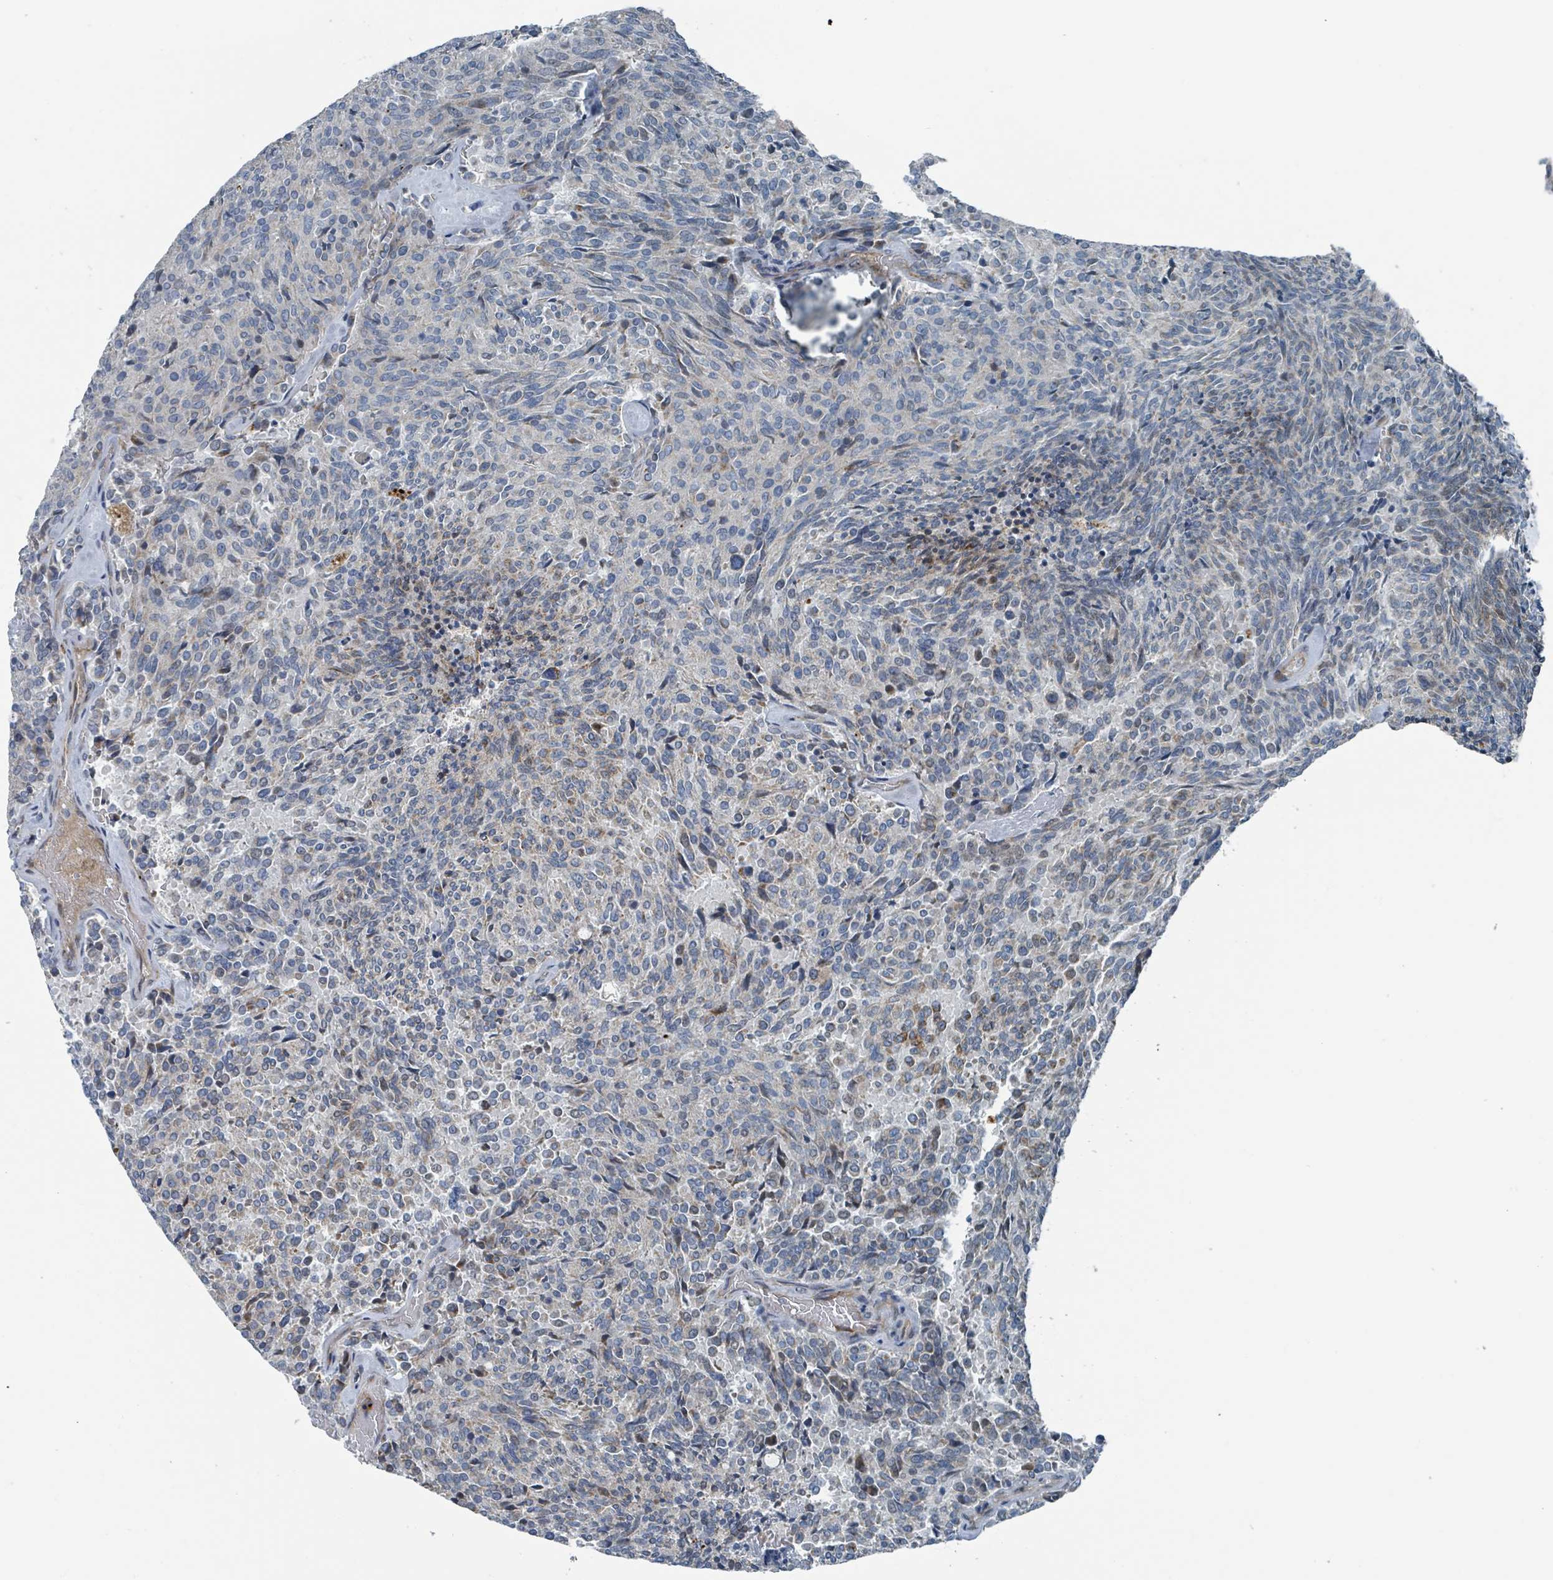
{"staining": {"intensity": "moderate", "quantity": "<25%", "location": "cytoplasmic/membranous"}, "tissue": "carcinoid", "cell_type": "Tumor cells", "image_type": "cancer", "snomed": [{"axis": "morphology", "description": "Carcinoid, malignant, NOS"}, {"axis": "topography", "description": "Pancreas"}], "caption": "Protein staining shows moderate cytoplasmic/membranous expression in approximately <25% of tumor cells in carcinoid.", "gene": "DIPK2A", "patient": {"sex": "female", "age": 54}}